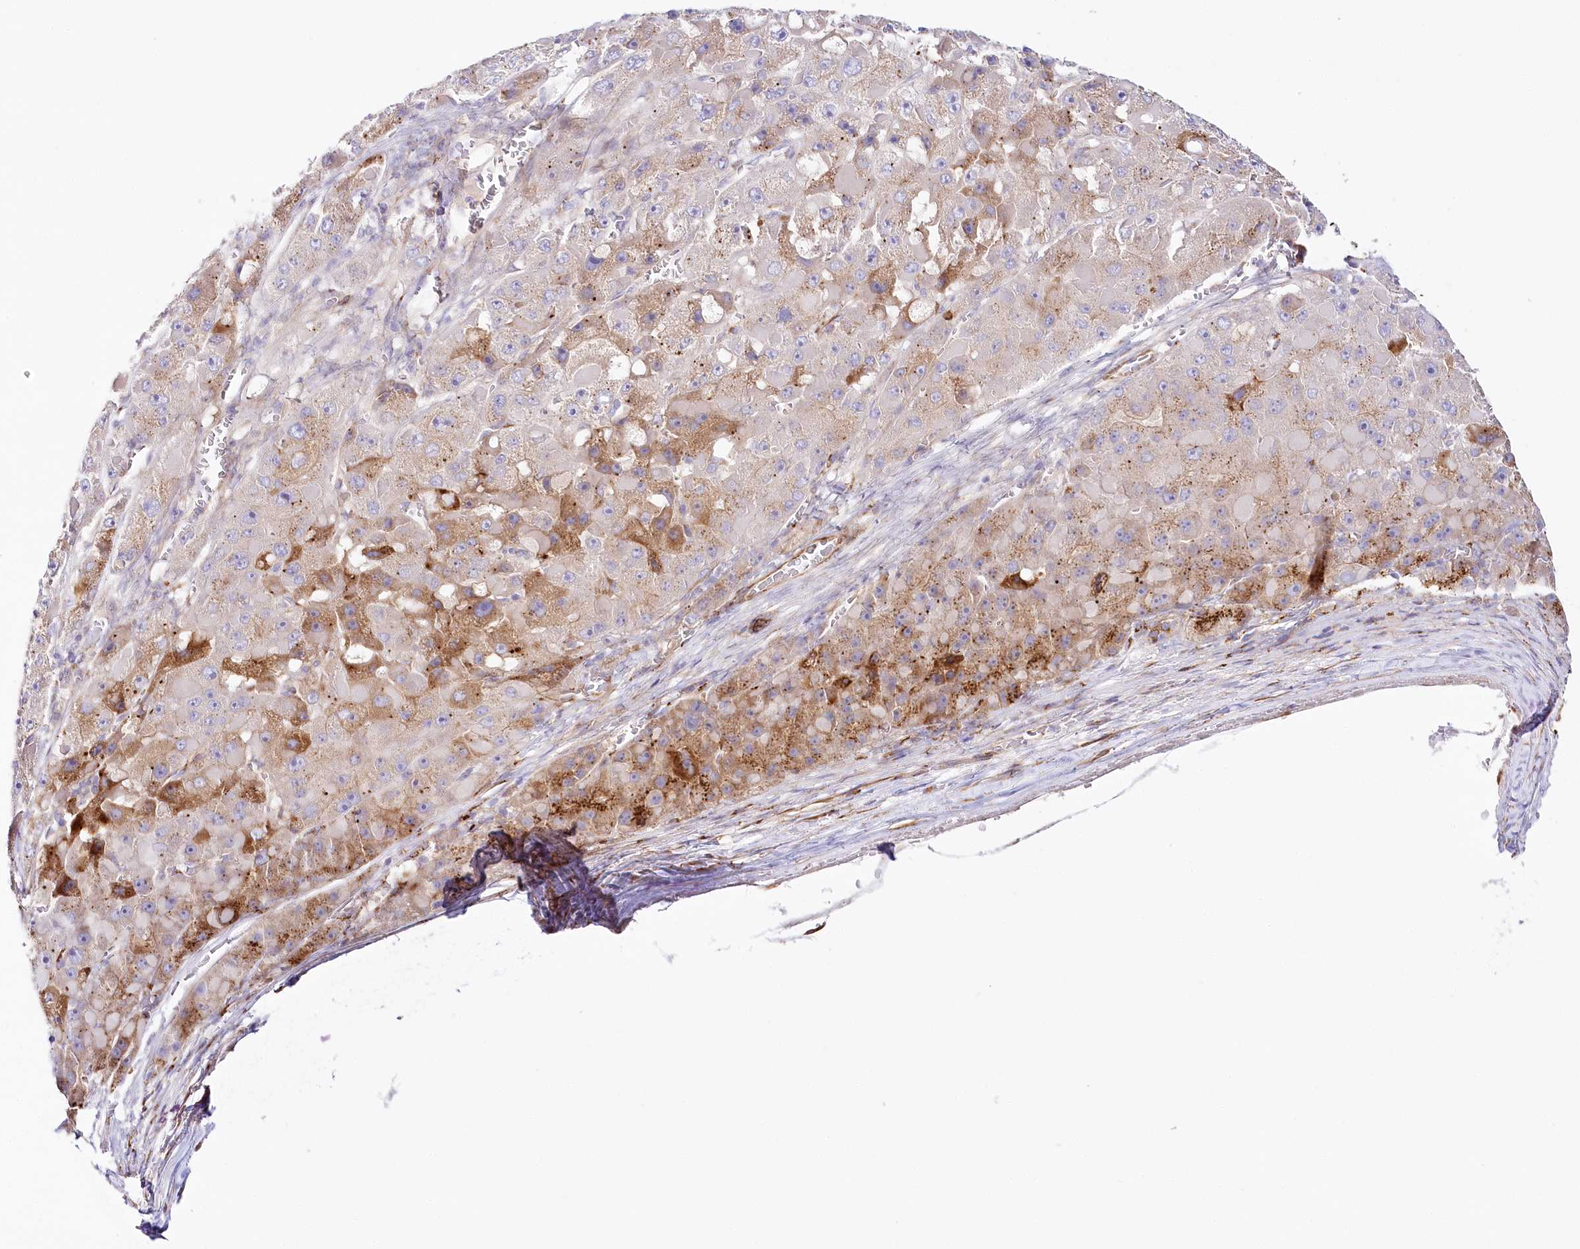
{"staining": {"intensity": "moderate", "quantity": "25%-75%", "location": "cytoplasmic/membranous"}, "tissue": "liver cancer", "cell_type": "Tumor cells", "image_type": "cancer", "snomed": [{"axis": "morphology", "description": "Carcinoma, Hepatocellular, NOS"}, {"axis": "topography", "description": "Liver"}], "caption": "High-power microscopy captured an immunohistochemistry histopathology image of liver cancer (hepatocellular carcinoma), revealing moderate cytoplasmic/membranous positivity in about 25%-75% of tumor cells.", "gene": "ABRAXAS2", "patient": {"sex": "female", "age": 73}}